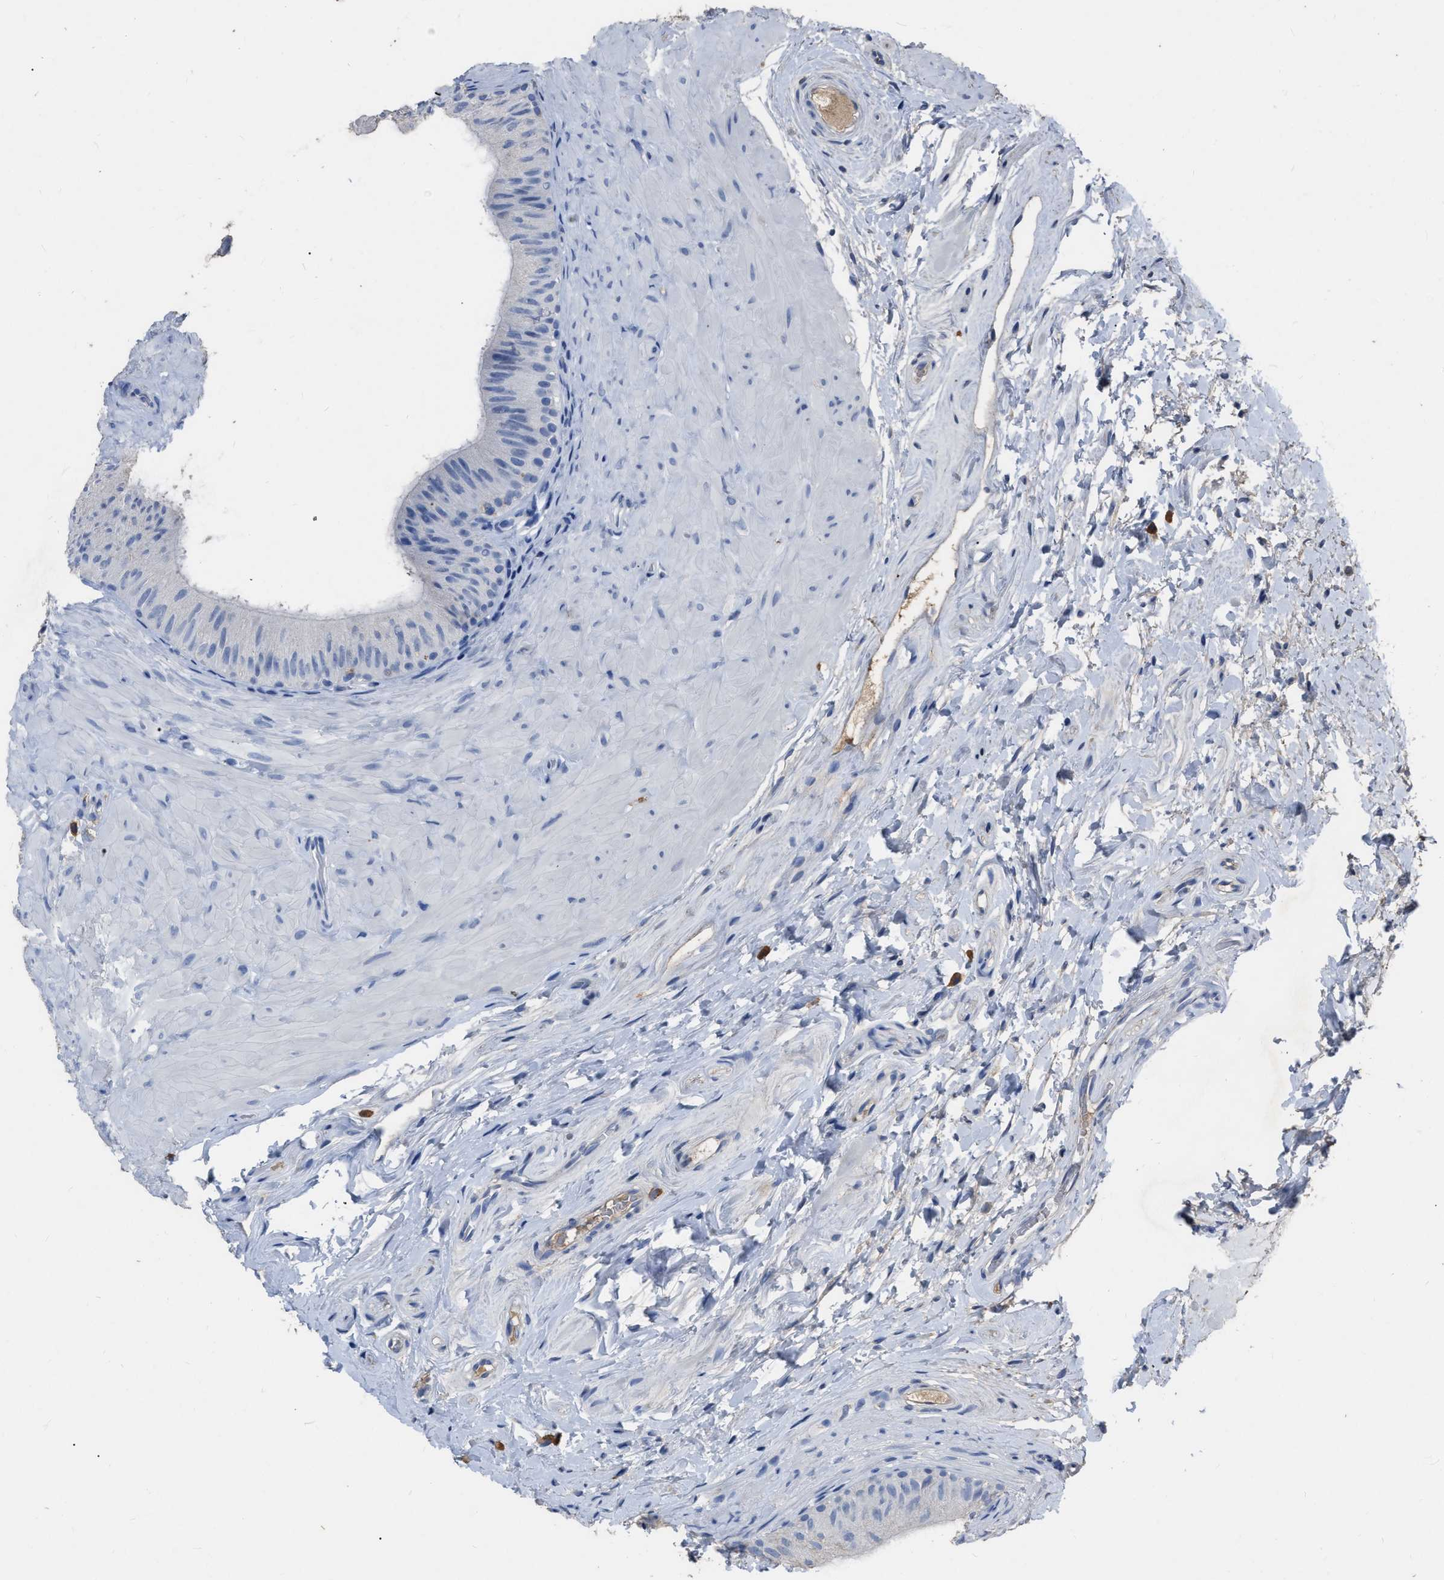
{"staining": {"intensity": "moderate", "quantity": "<25%", "location": "cytoplasmic/membranous"}, "tissue": "epididymis", "cell_type": "Glandular cells", "image_type": "normal", "snomed": [{"axis": "morphology", "description": "Normal tissue, NOS"}, {"axis": "topography", "description": "Epididymis"}], "caption": "Immunohistochemistry (IHC) of normal epididymis shows low levels of moderate cytoplasmic/membranous positivity in about <25% of glandular cells. The staining was performed using DAB (3,3'-diaminobenzidine), with brown indicating positive protein expression. Nuclei are stained blue with hematoxylin.", "gene": "HABP2", "patient": {"sex": "male", "age": 34}}